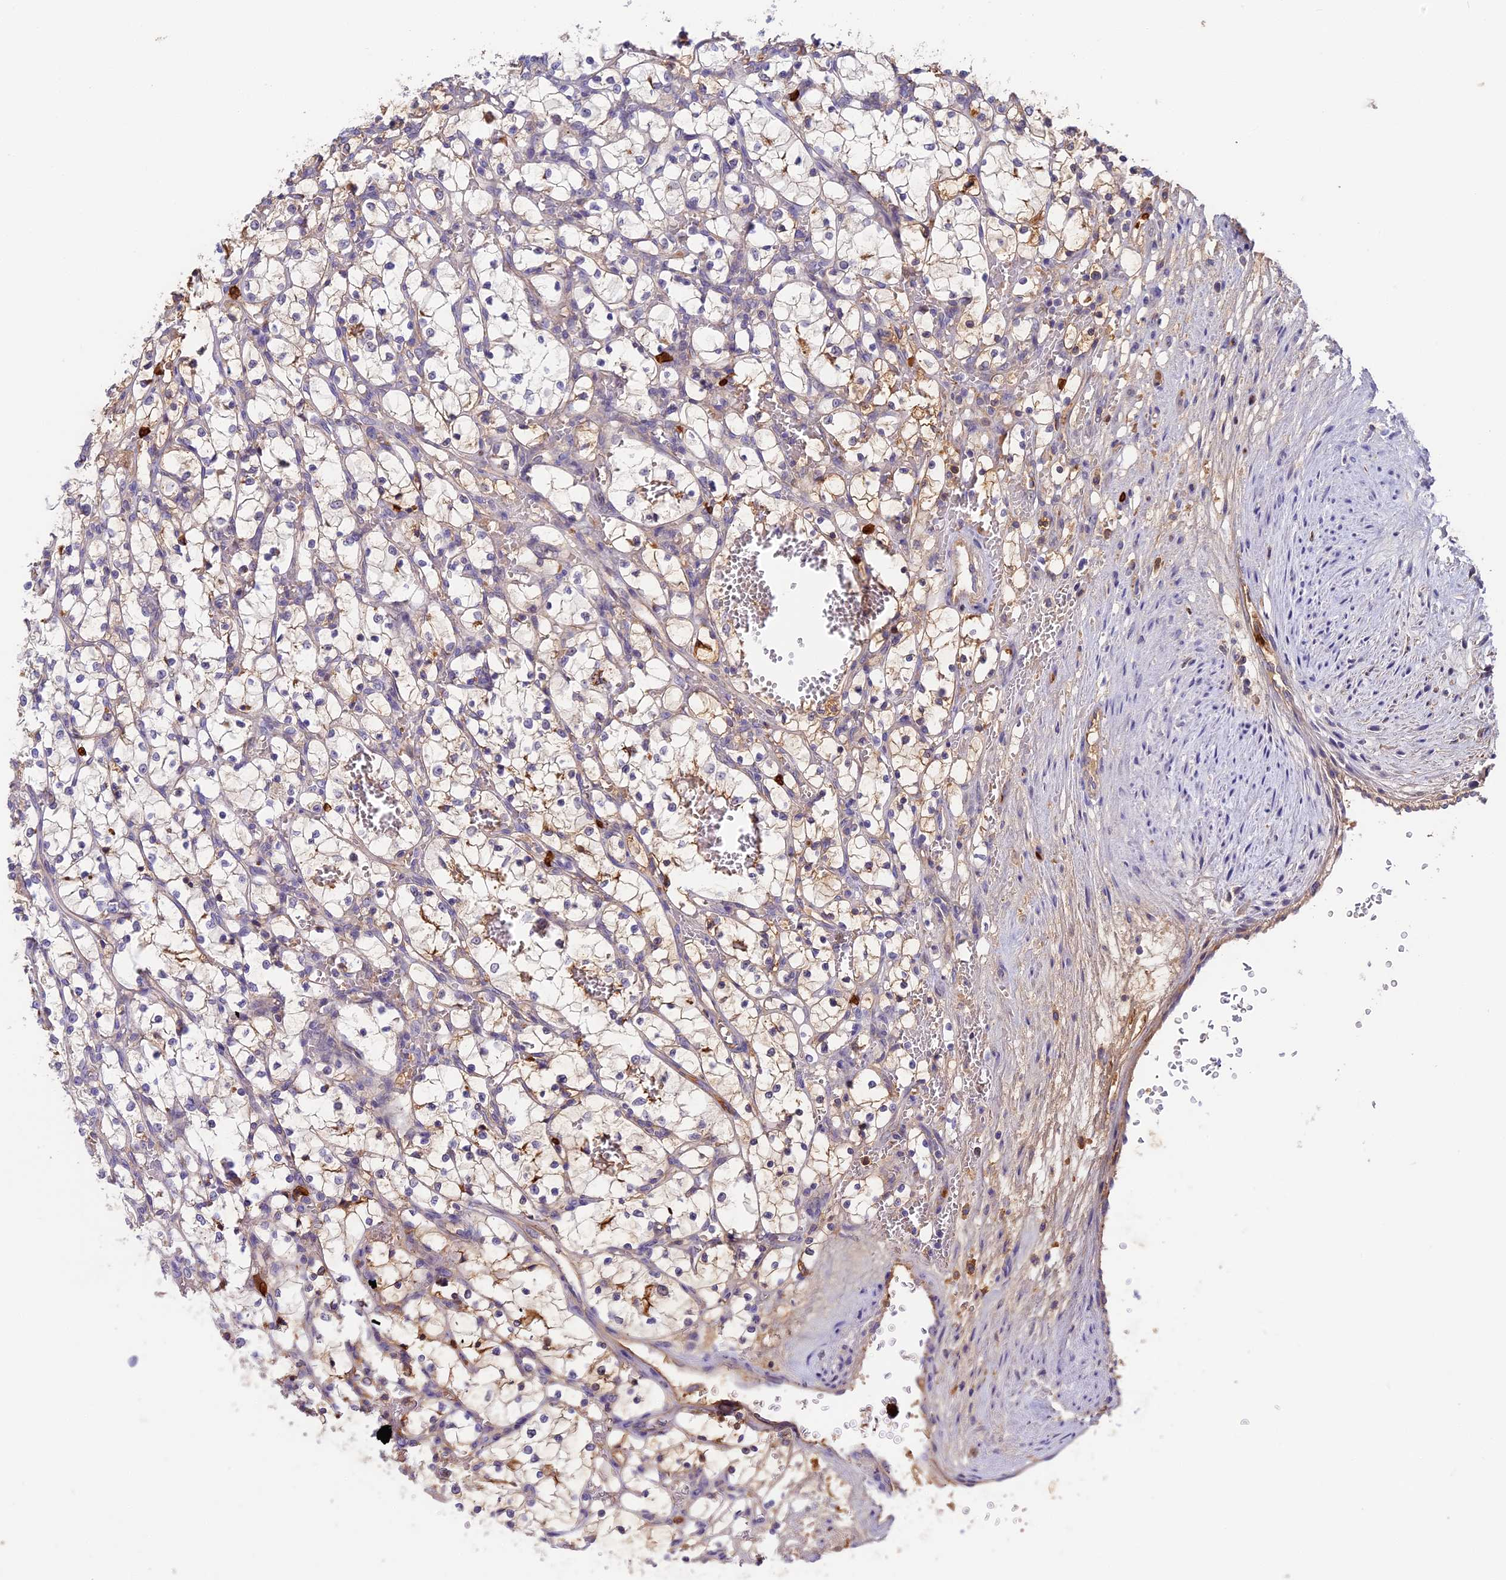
{"staining": {"intensity": "moderate", "quantity": "25%-75%", "location": "cytoplasmic/membranous"}, "tissue": "renal cancer", "cell_type": "Tumor cells", "image_type": "cancer", "snomed": [{"axis": "morphology", "description": "Adenocarcinoma, NOS"}, {"axis": "topography", "description": "Kidney"}], "caption": "Moderate cytoplasmic/membranous protein positivity is present in about 25%-75% of tumor cells in adenocarcinoma (renal).", "gene": "ADGRD1", "patient": {"sex": "female", "age": 69}}